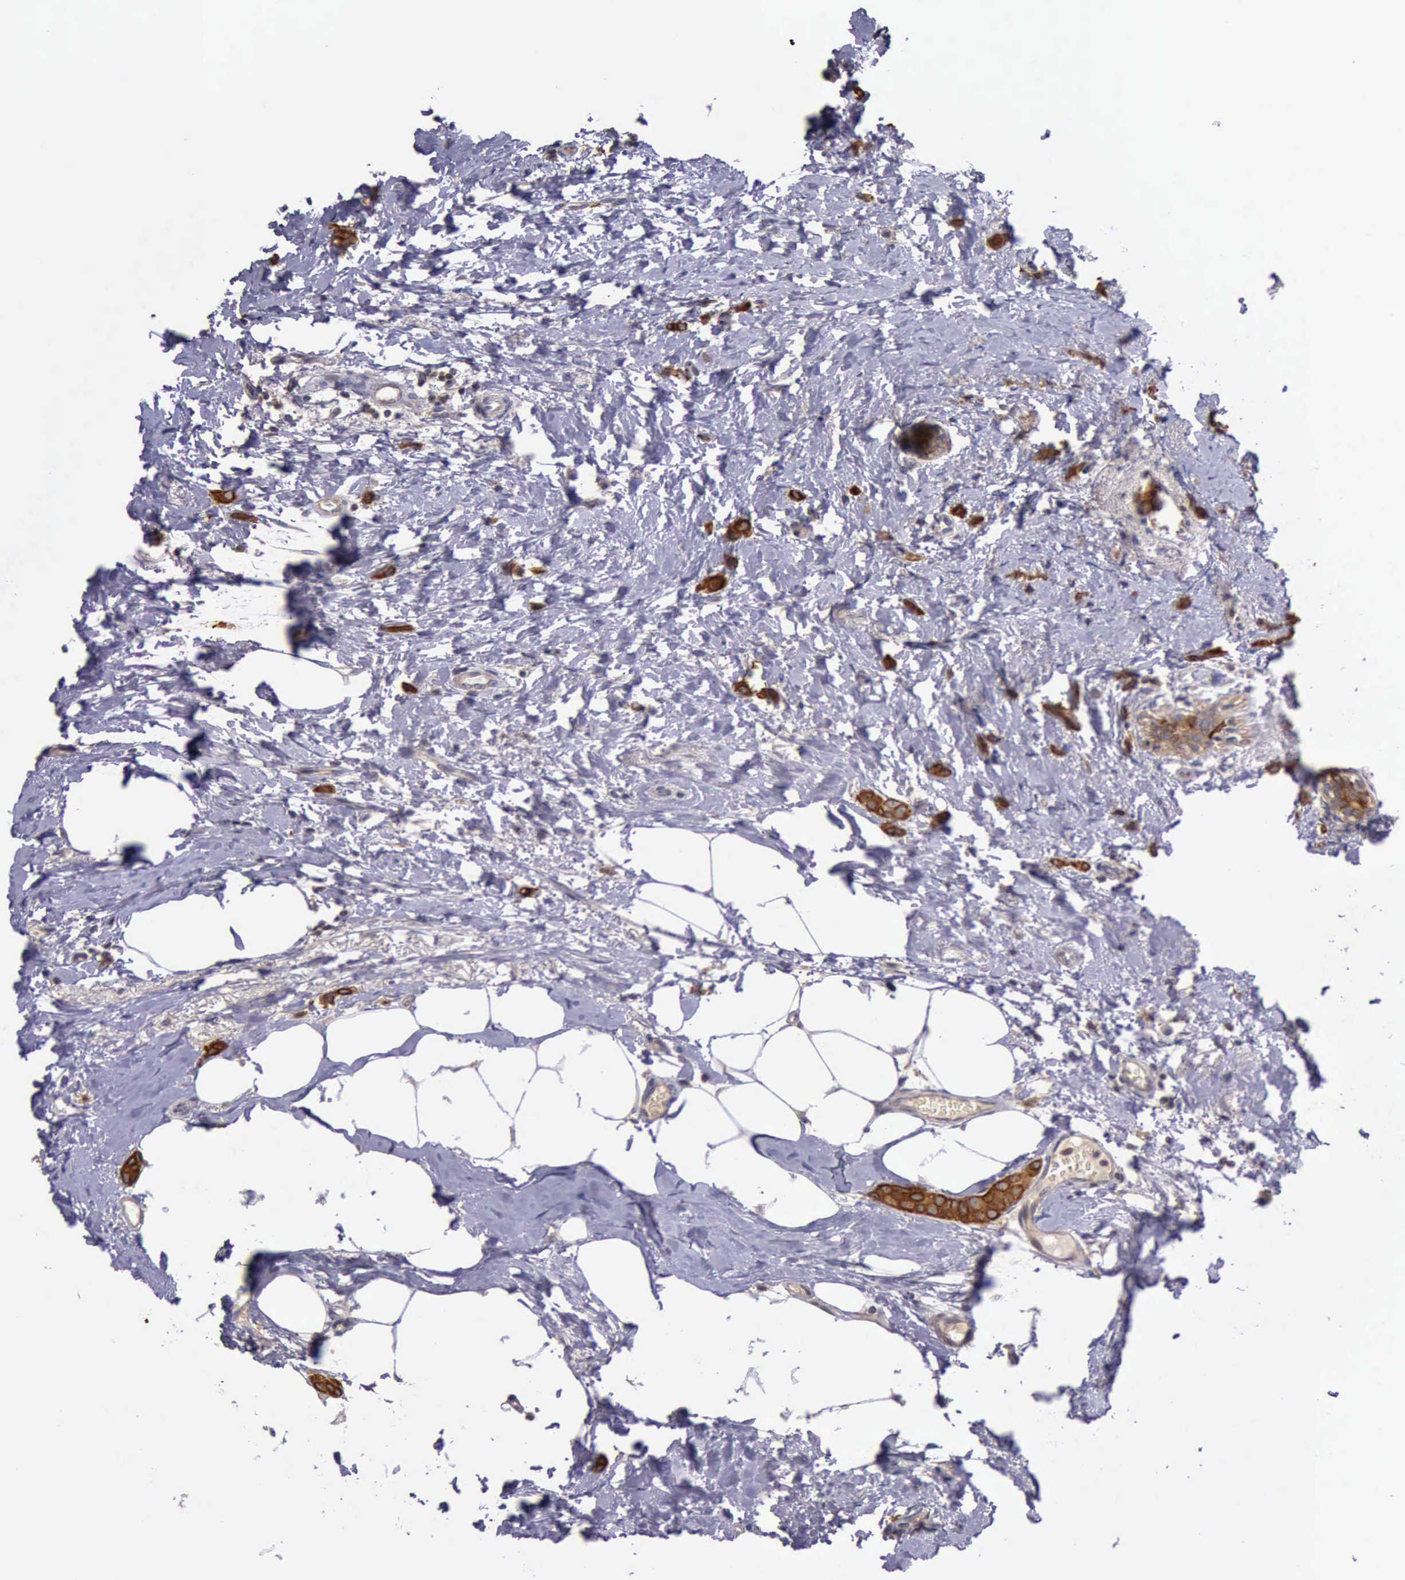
{"staining": {"intensity": "moderate", "quantity": ">75%", "location": "cytoplasmic/membranous"}, "tissue": "breast cancer", "cell_type": "Tumor cells", "image_type": "cancer", "snomed": [{"axis": "morphology", "description": "Lobular carcinoma"}, {"axis": "topography", "description": "Breast"}], "caption": "Immunohistochemical staining of breast cancer (lobular carcinoma) displays moderate cytoplasmic/membranous protein expression in approximately >75% of tumor cells. (Stains: DAB in brown, nuclei in blue, Microscopy: brightfield microscopy at high magnification).", "gene": "RAB39B", "patient": {"sex": "female", "age": 55}}